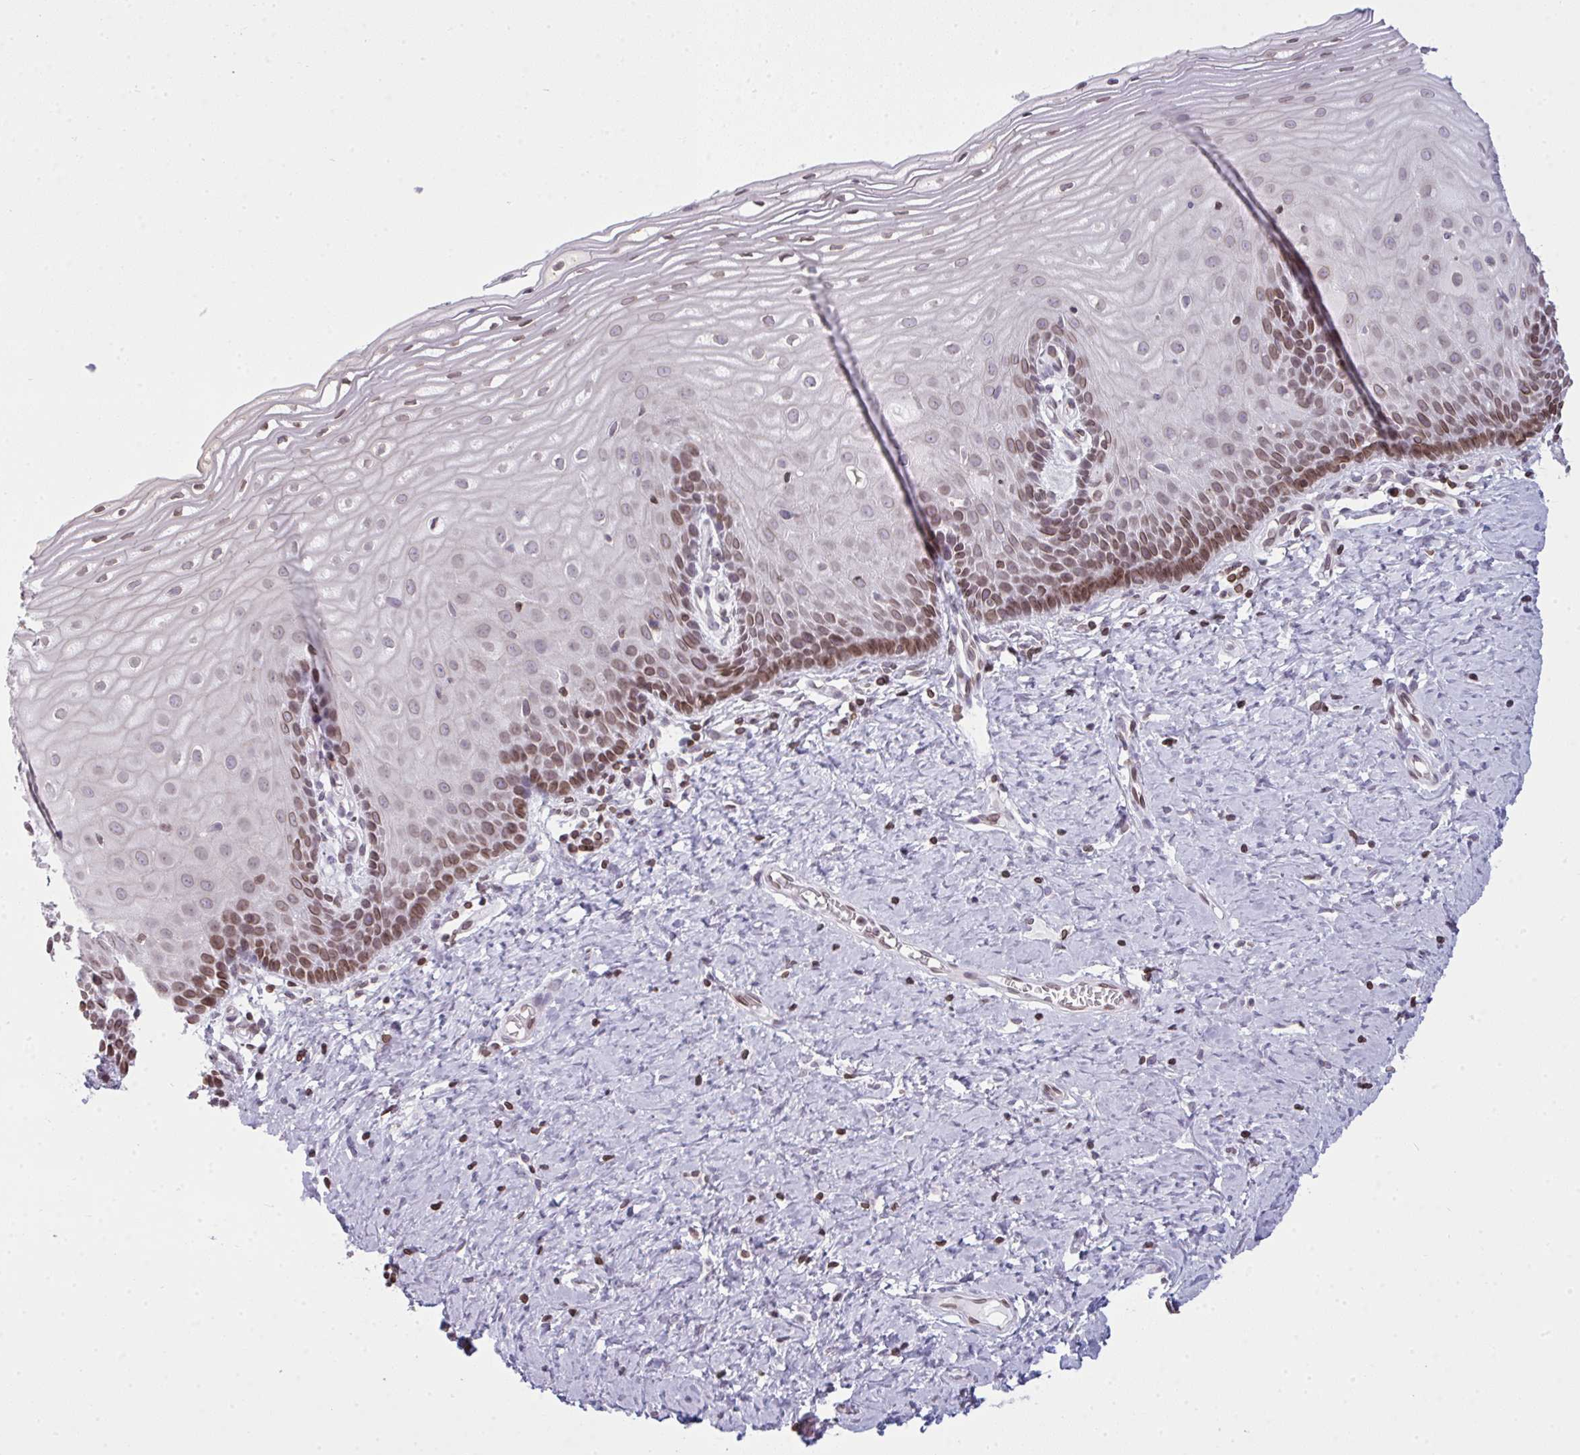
{"staining": {"intensity": "moderate", "quantity": "<25%", "location": "nuclear"}, "tissue": "cervix", "cell_type": "Squamous epithelial cells", "image_type": "normal", "snomed": [{"axis": "morphology", "description": "Normal tissue, NOS"}, {"axis": "topography", "description": "Cervix"}], "caption": "The histopathology image reveals immunohistochemical staining of benign cervix. There is moderate nuclear expression is appreciated in approximately <25% of squamous epithelial cells. (DAB (3,3'-diaminobenzidine) IHC, brown staining for protein, blue staining for nuclei).", "gene": "LMNB2", "patient": {"sex": "female", "age": 37}}